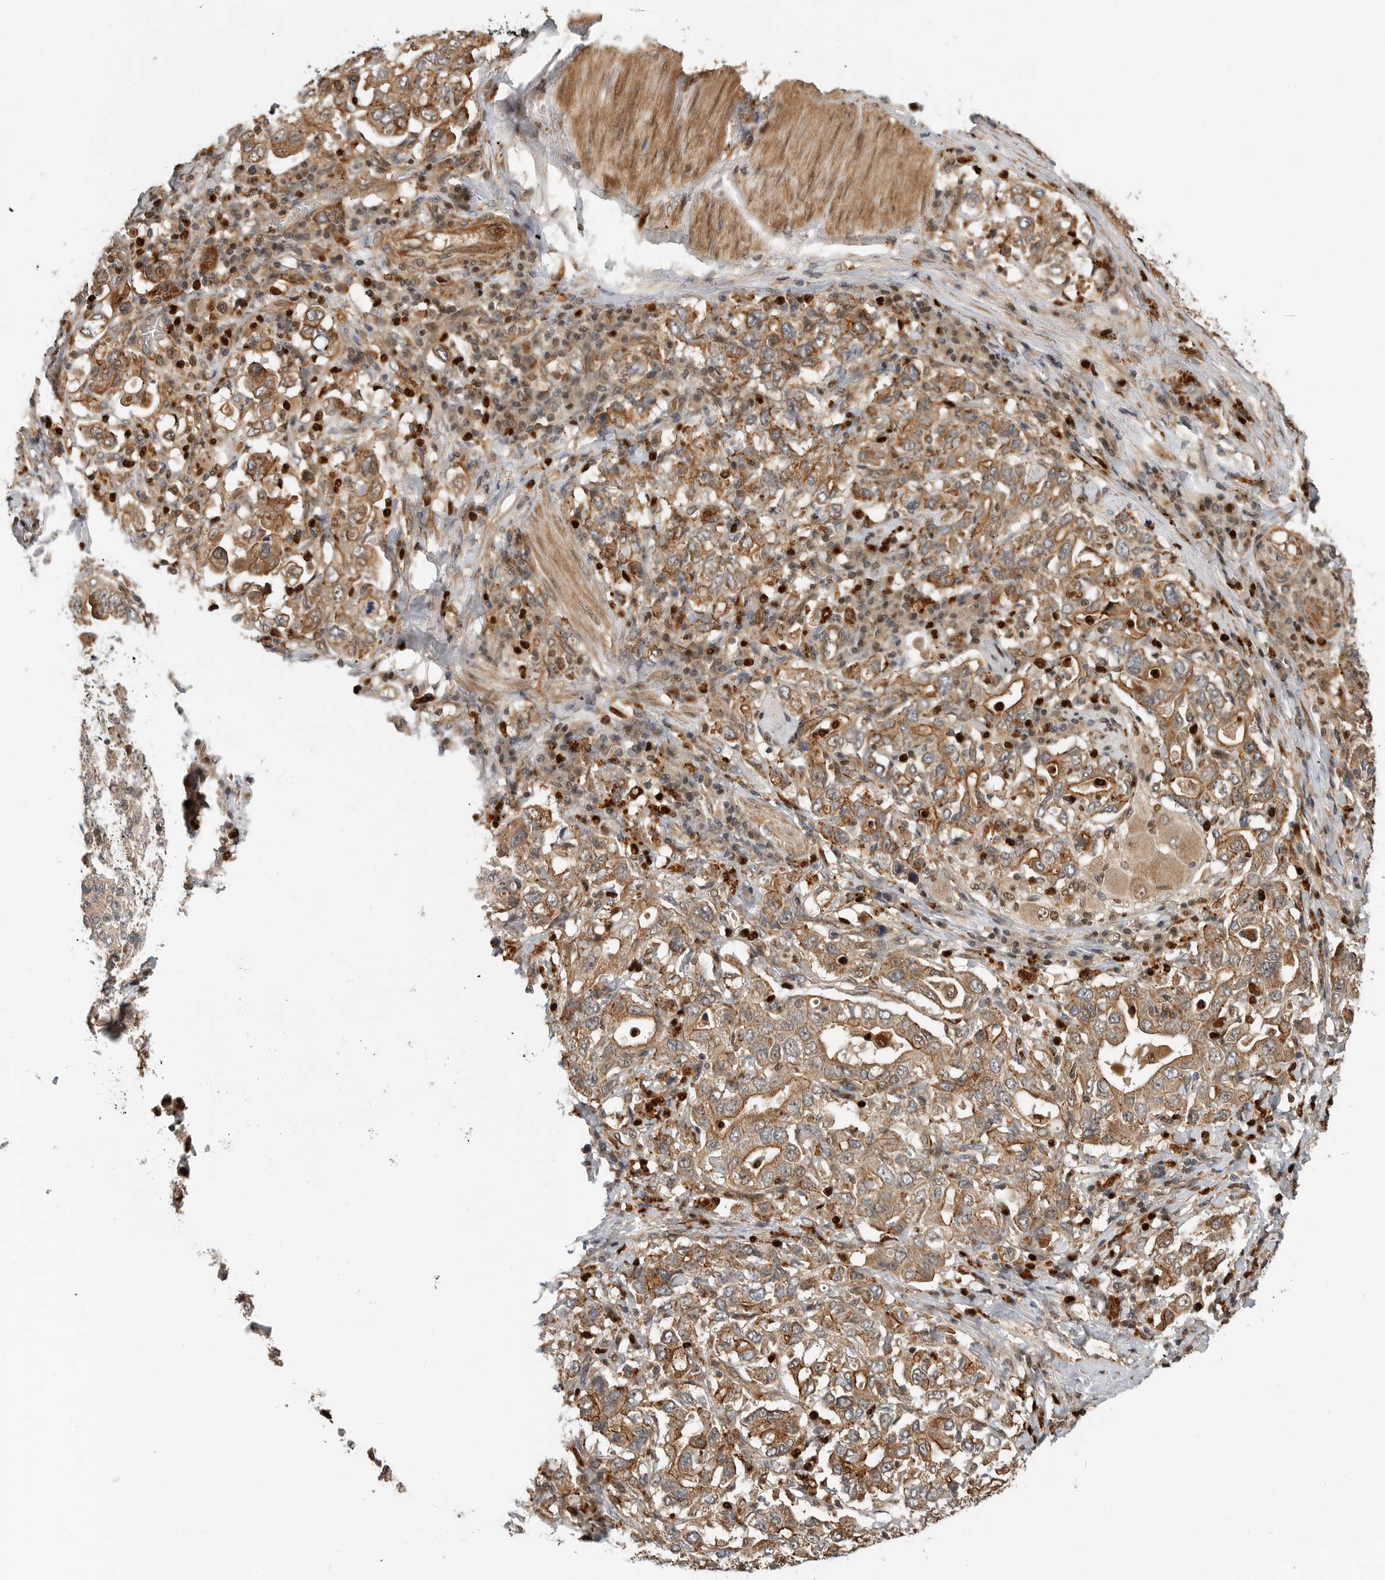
{"staining": {"intensity": "moderate", "quantity": ">75%", "location": "cytoplasmic/membranous"}, "tissue": "stomach cancer", "cell_type": "Tumor cells", "image_type": "cancer", "snomed": [{"axis": "morphology", "description": "Adenocarcinoma, NOS"}, {"axis": "topography", "description": "Stomach, upper"}], "caption": "The micrograph demonstrates a brown stain indicating the presence of a protein in the cytoplasmic/membranous of tumor cells in stomach cancer (adenocarcinoma).", "gene": "STRAP", "patient": {"sex": "male", "age": 62}}